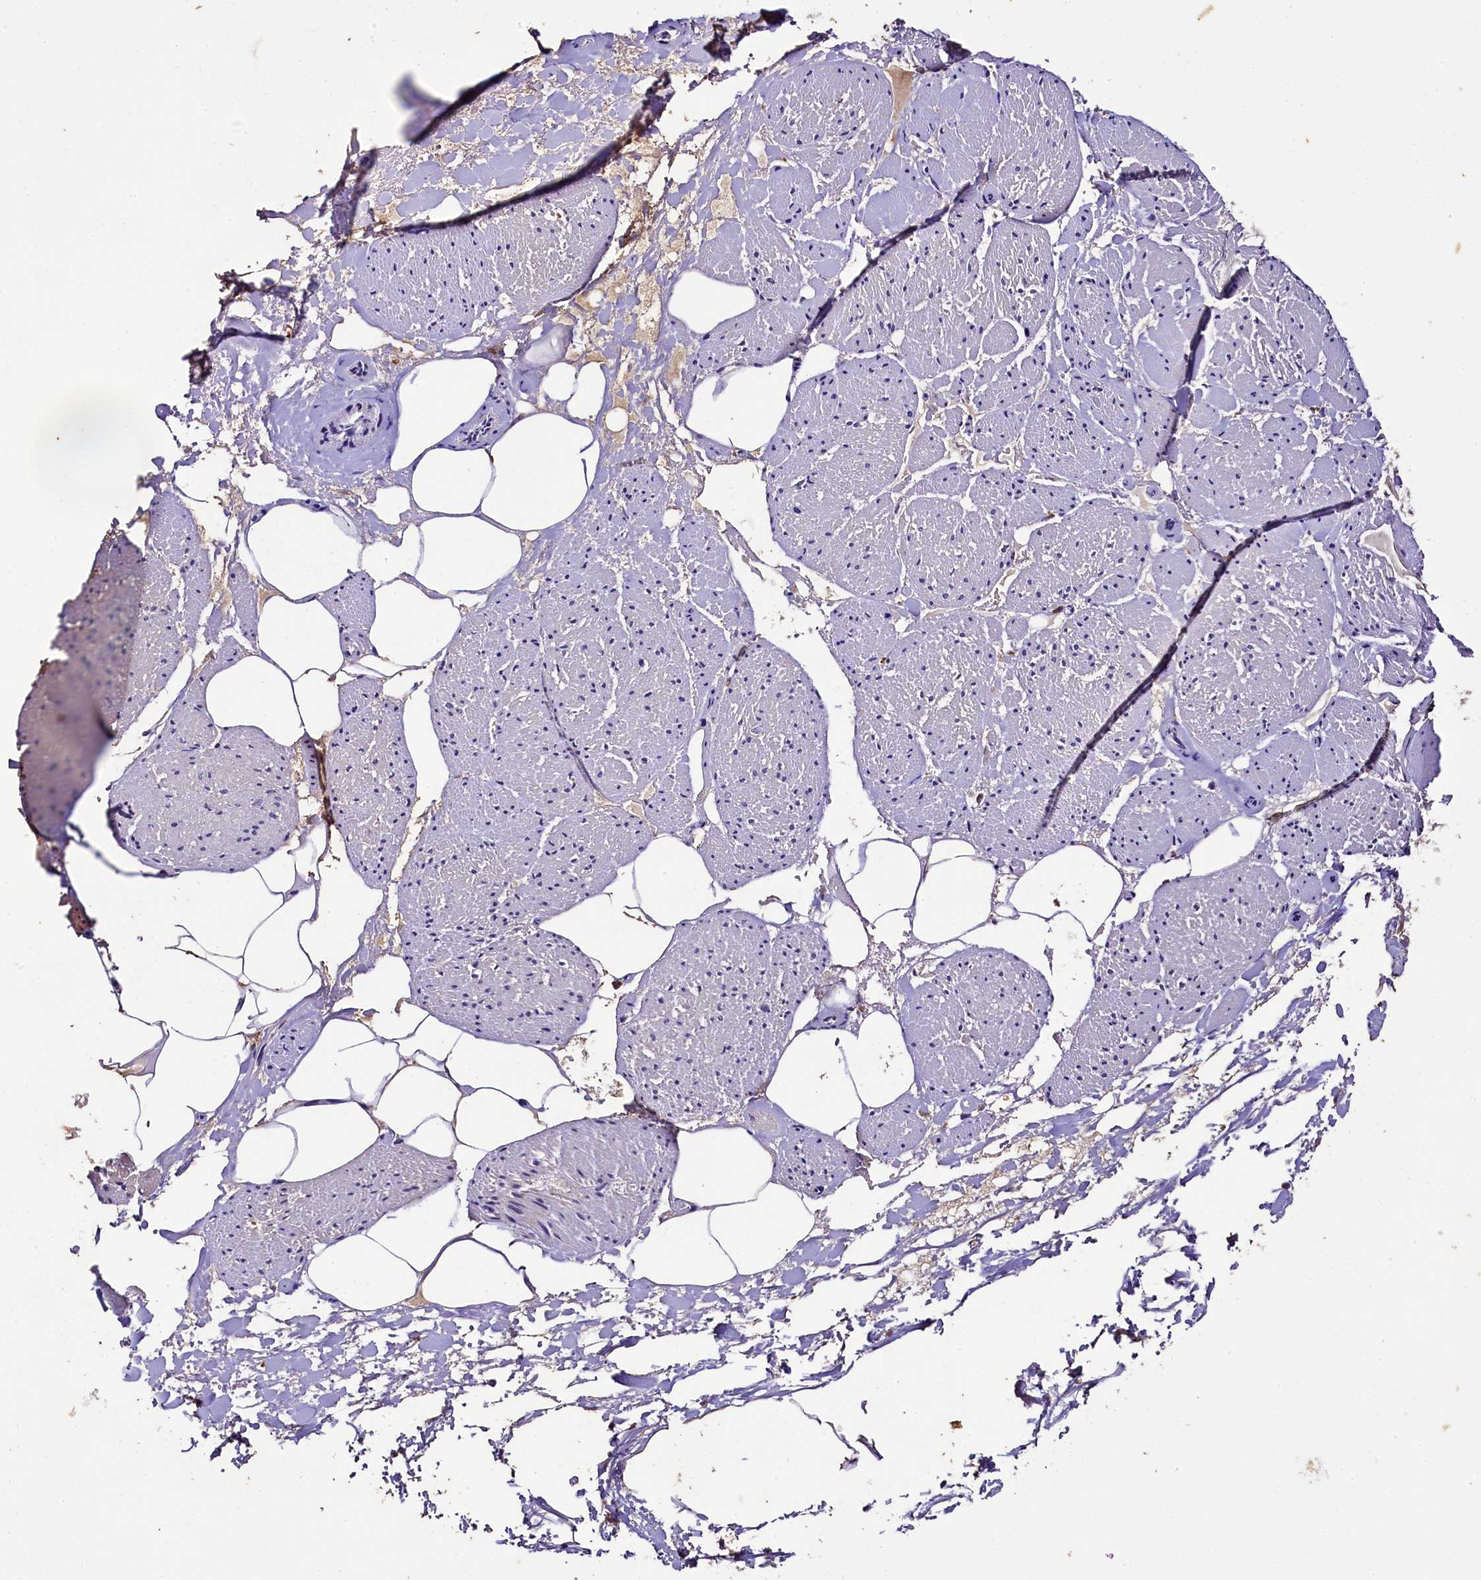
{"staining": {"intensity": "negative", "quantity": "none", "location": "none"}, "tissue": "adipose tissue", "cell_type": "Adipocytes", "image_type": "normal", "snomed": [{"axis": "morphology", "description": "Normal tissue, NOS"}, {"axis": "morphology", "description": "Adenocarcinoma, Low grade"}, {"axis": "topography", "description": "Prostate"}, {"axis": "topography", "description": "Peripheral nerve tissue"}], "caption": "High magnification brightfield microscopy of unremarkable adipose tissue stained with DAB (brown) and counterstained with hematoxylin (blue): adipocytes show no significant staining.", "gene": "PLXNB1", "patient": {"sex": "male", "age": 63}}